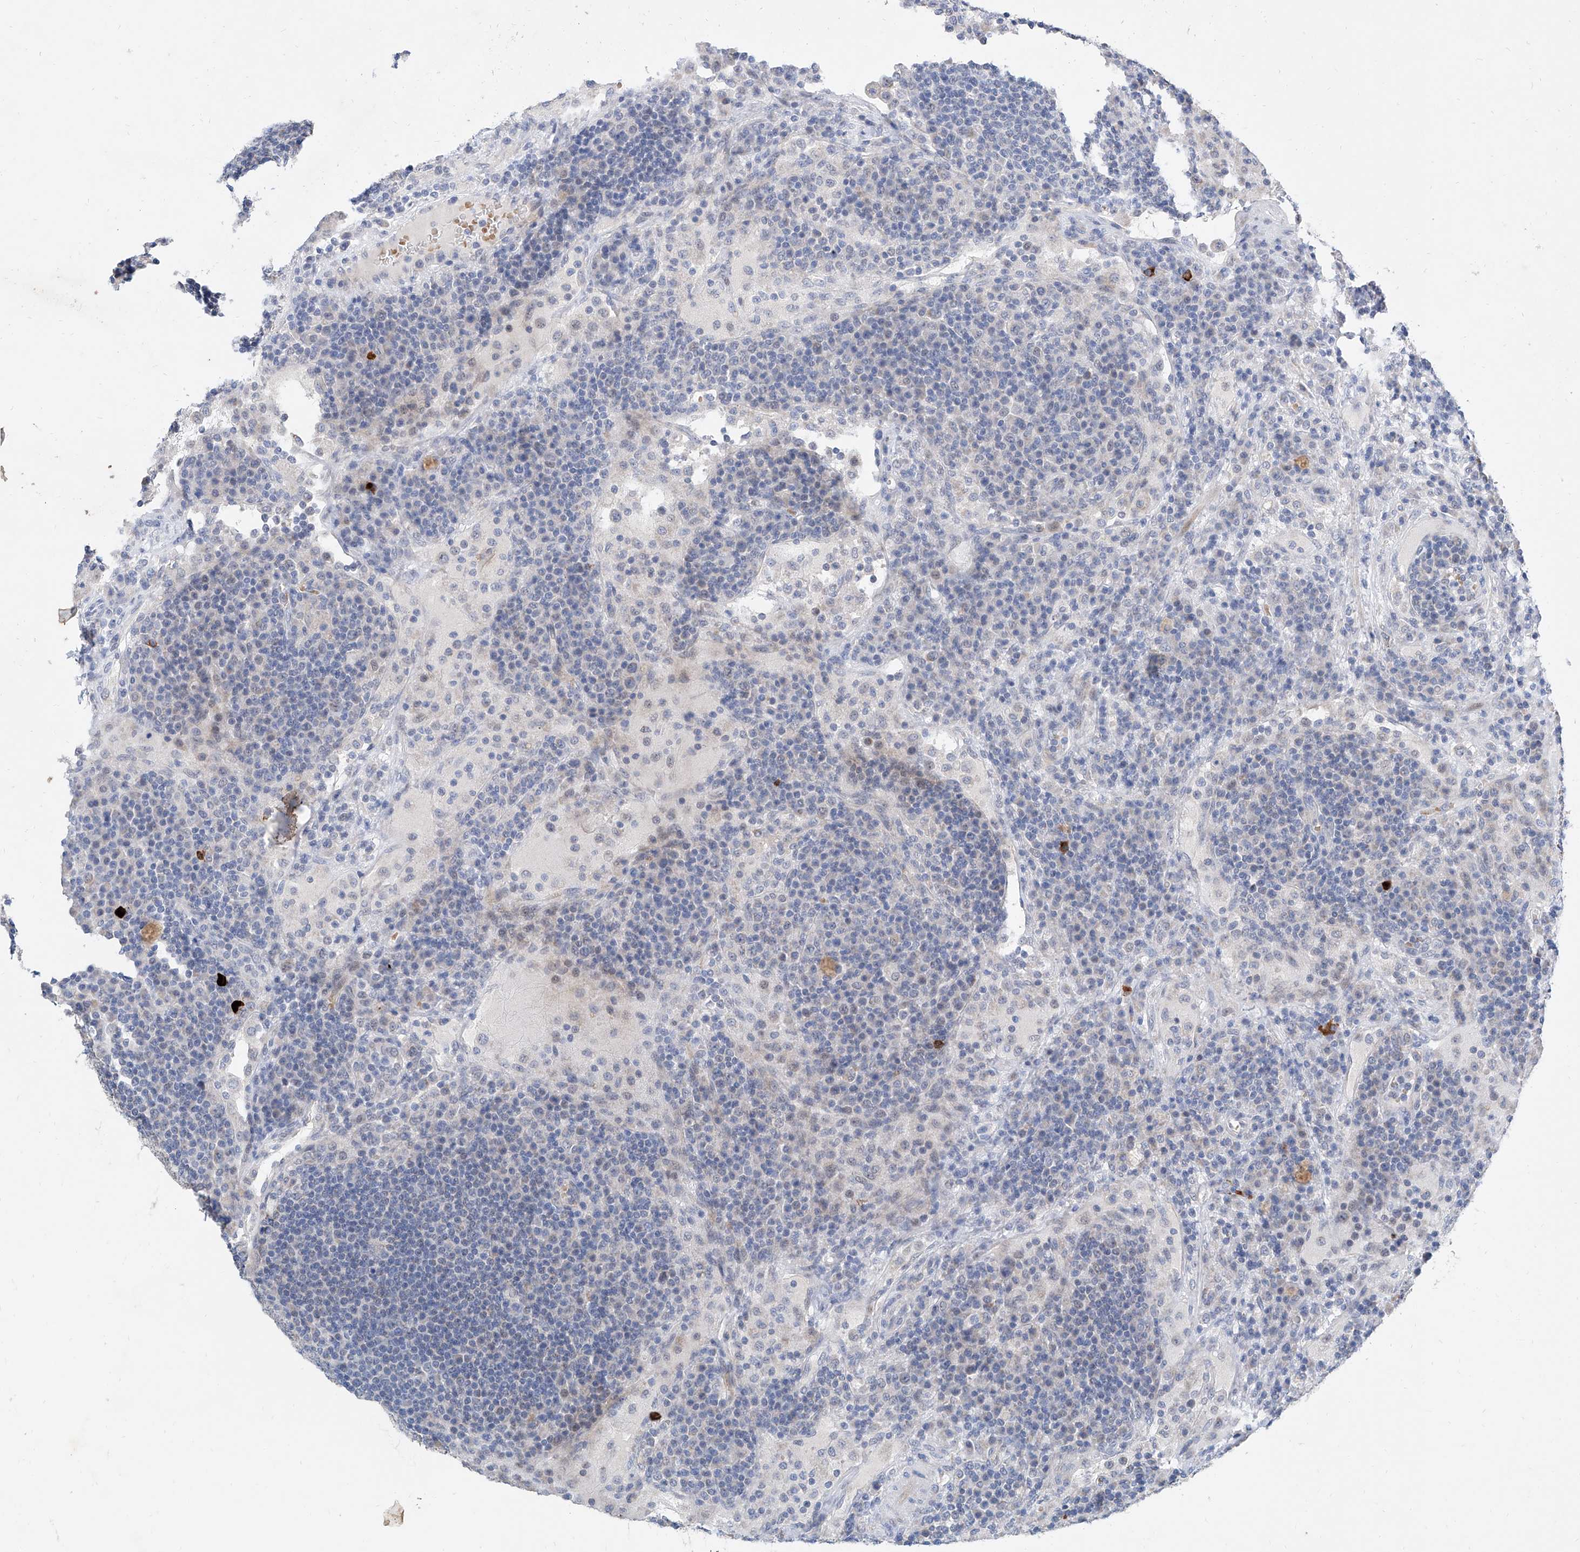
{"staining": {"intensity": "negative", "quantity": "none", "location": "none"}, "tissue": "lymph node", "cell_type": "Germinal center cells", "image_type": "normal", "snomed": [{"axis": "morphology", "description": "Normal tissue, NOS"}, {"axis": "topography", "description": "Lymph node"}], "caption": "Immunohistochemical staining of unremarkable human lymph node shows no significant staining in germinal center cells. Brightfield microscopy of immunohistochemistry (IHC) stained with DAB (brown) and hematoxylin (blue), captured at high magnification.", "gene": "BPTF", "patient": {"sex": "female", "age": 53}}